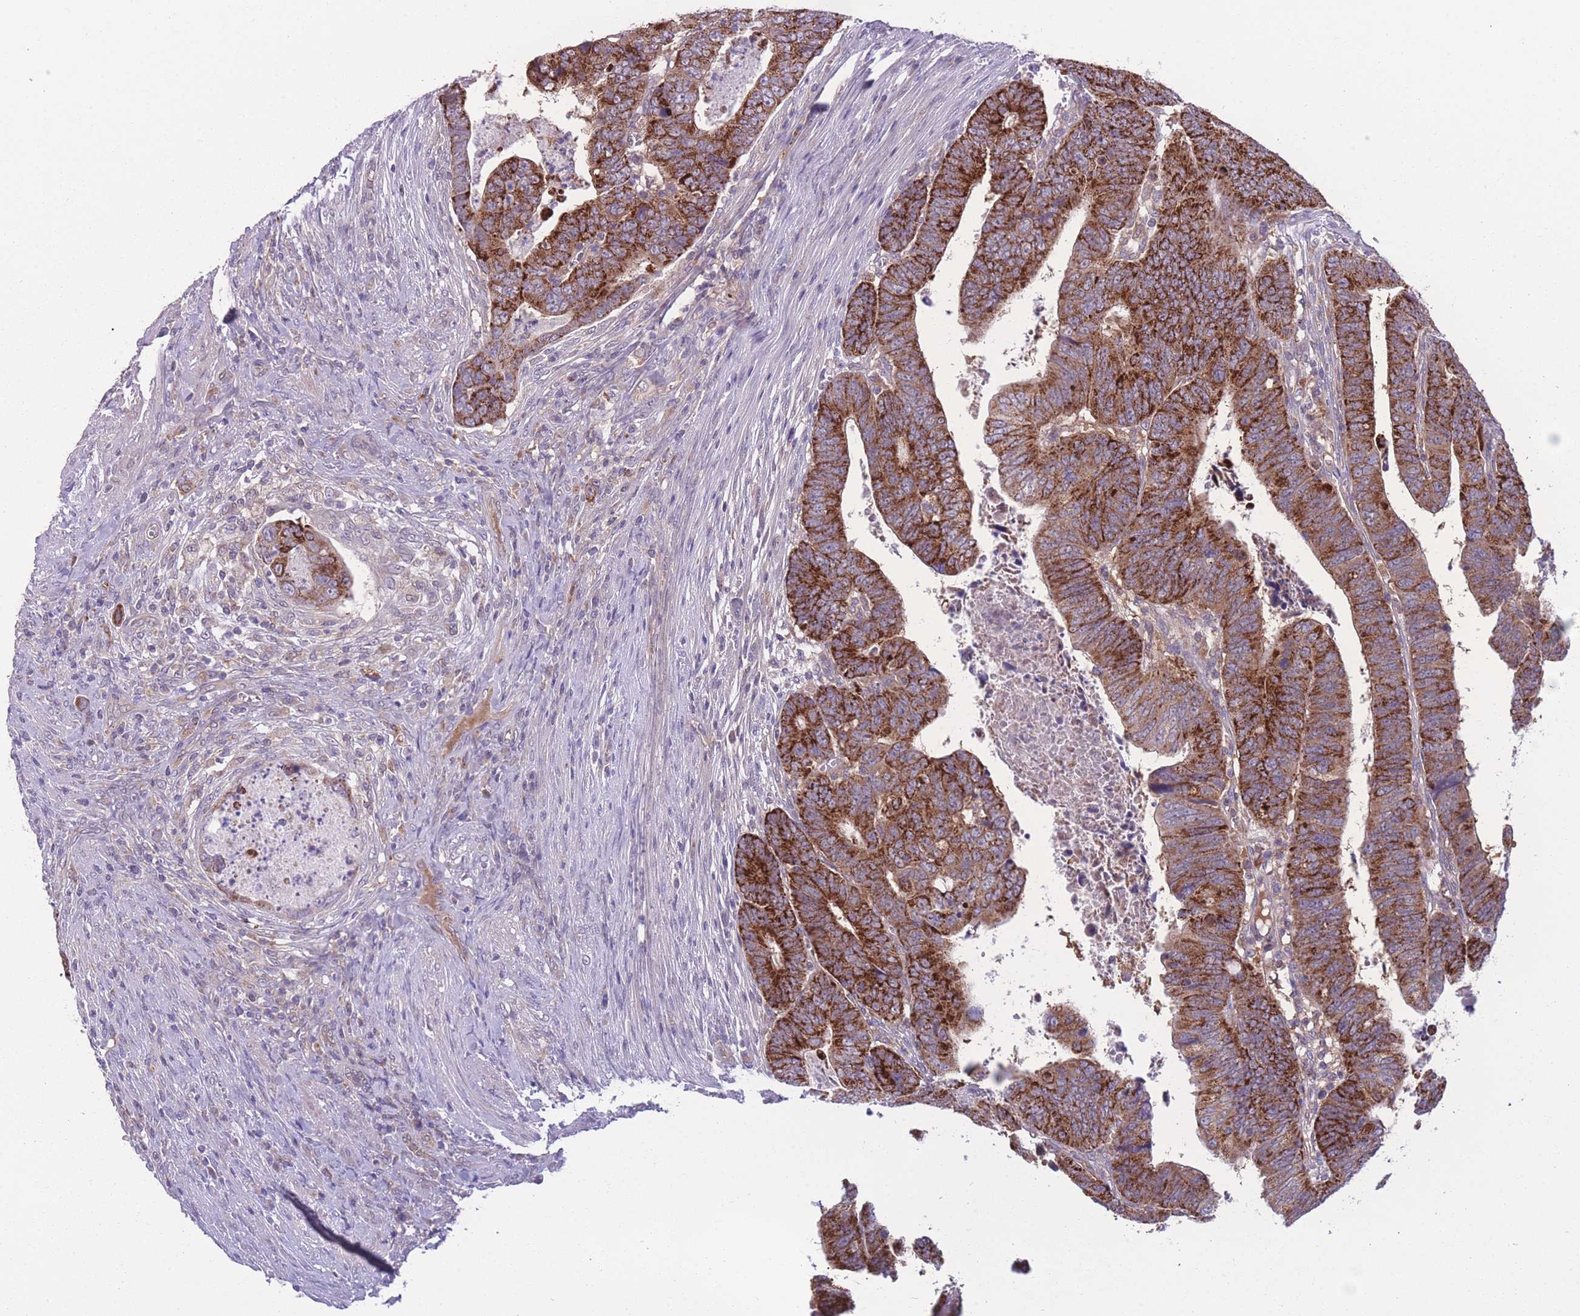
{"staining": {"intensity": "strong", "quantity": ">75%", "location": "cytoplasmic/membranous"}, "tissue": "colorectal cancer", "cell_type": "Tumor cells", "image_type": "cancer", "snomed": [{"axis": "morphology", "description": "Normal tissue, NOS"}, {"axis": "morphology", "description": "Adenocarcinoma, NOS"}, {"axis": "topography", "description": "Rectum"}], "caption": "This micrograph displays immunohistochemistry (IHC) staining of human colorectal adenocarcinoma, with high strong cytoplasmic/membranous positivity in approximately >75% of tumor cells.", "gene": "CCT6B", "patient": {"sex": "female", "age": 65}}